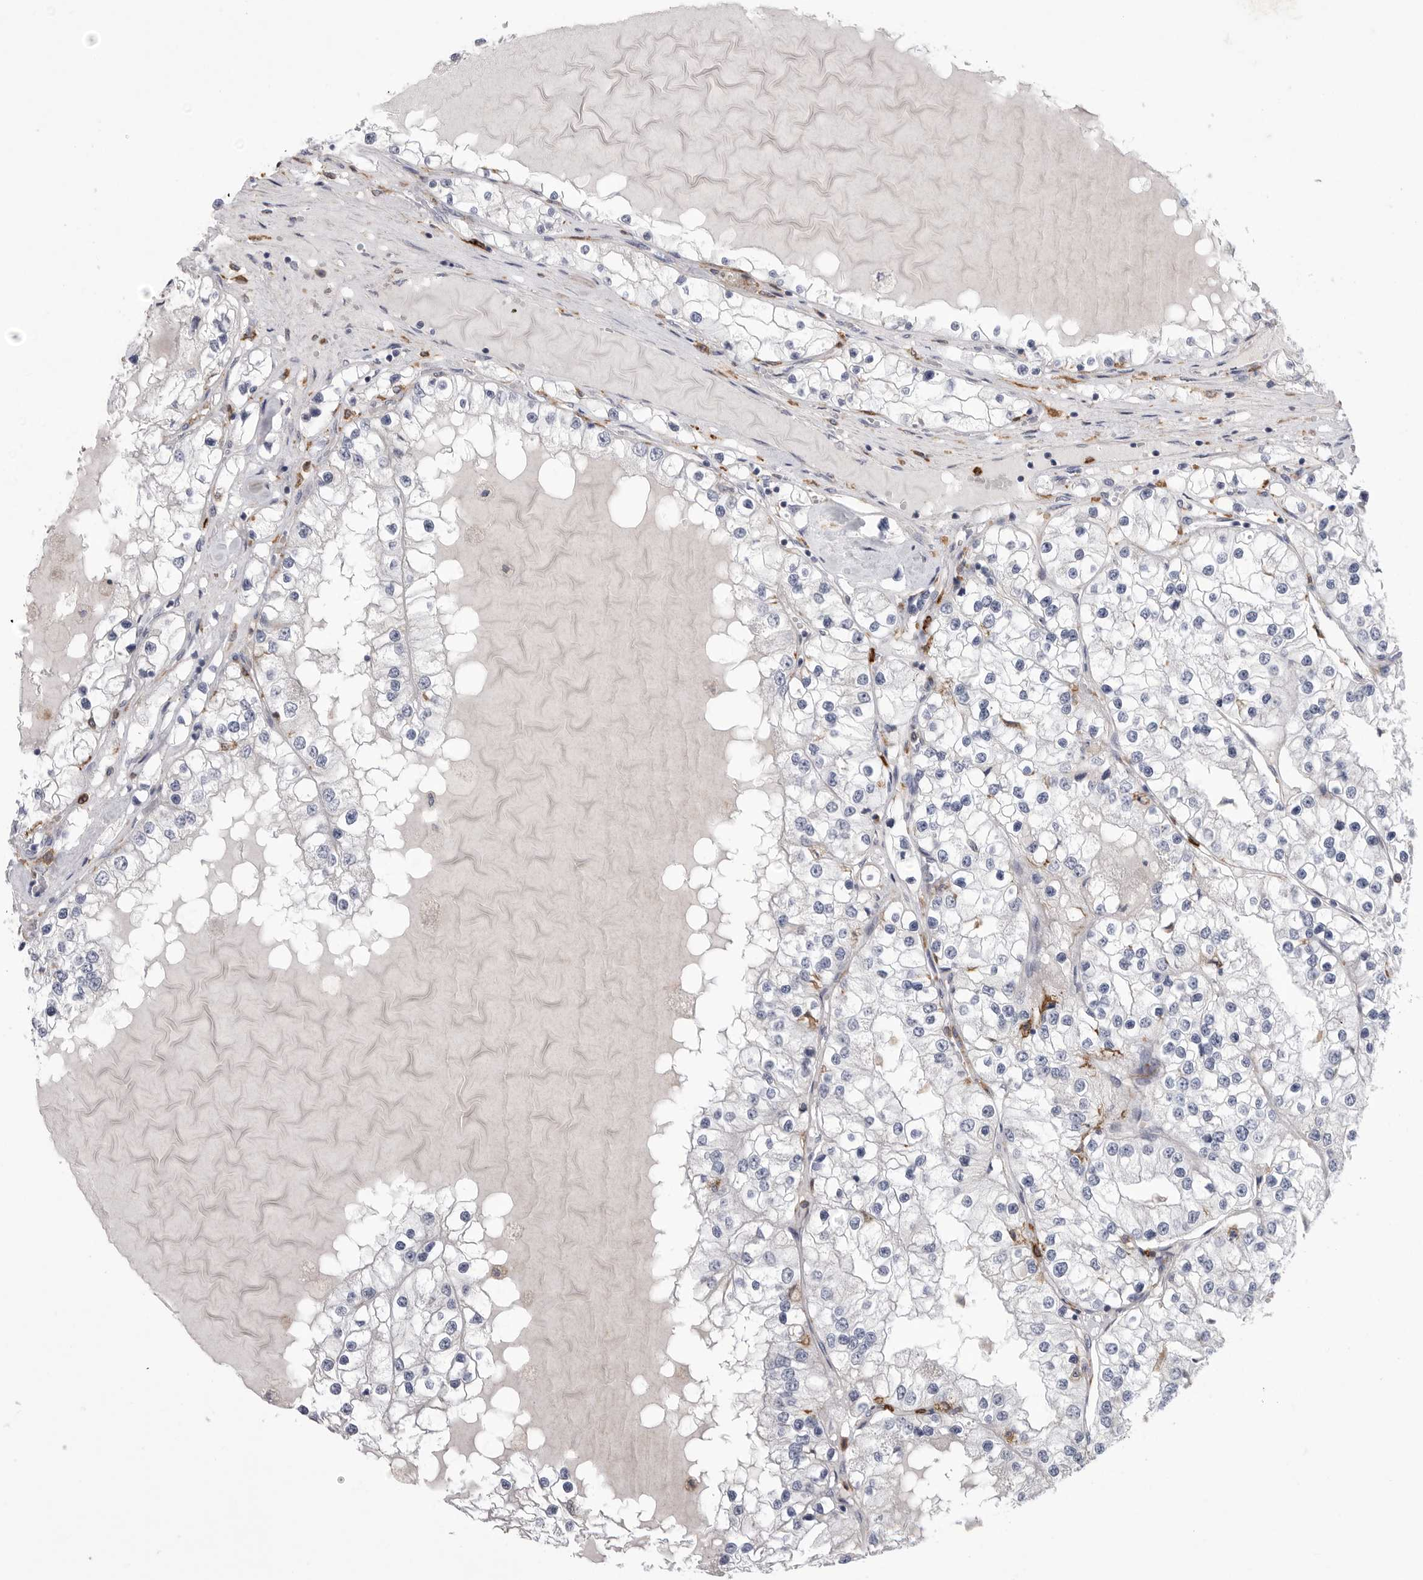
{"staining": {"intensity": "negative", "quantity": "none", "location": "none"}, "tissue": "renal cancer", "cell_type": "Tumor cells", "image_type": "cancer", "snomed": [{"axis": "morphology", "description": "Adenocarcinoma, NOS"}, {"axis": "topography", "description": "Kidney"}], "caption": "This is an IHC image of adenocarcinoma (renal). There is no expression in tumor cells.", "gene": "SIGLEC10", "patient": {"sex": "male", "age": 68}}